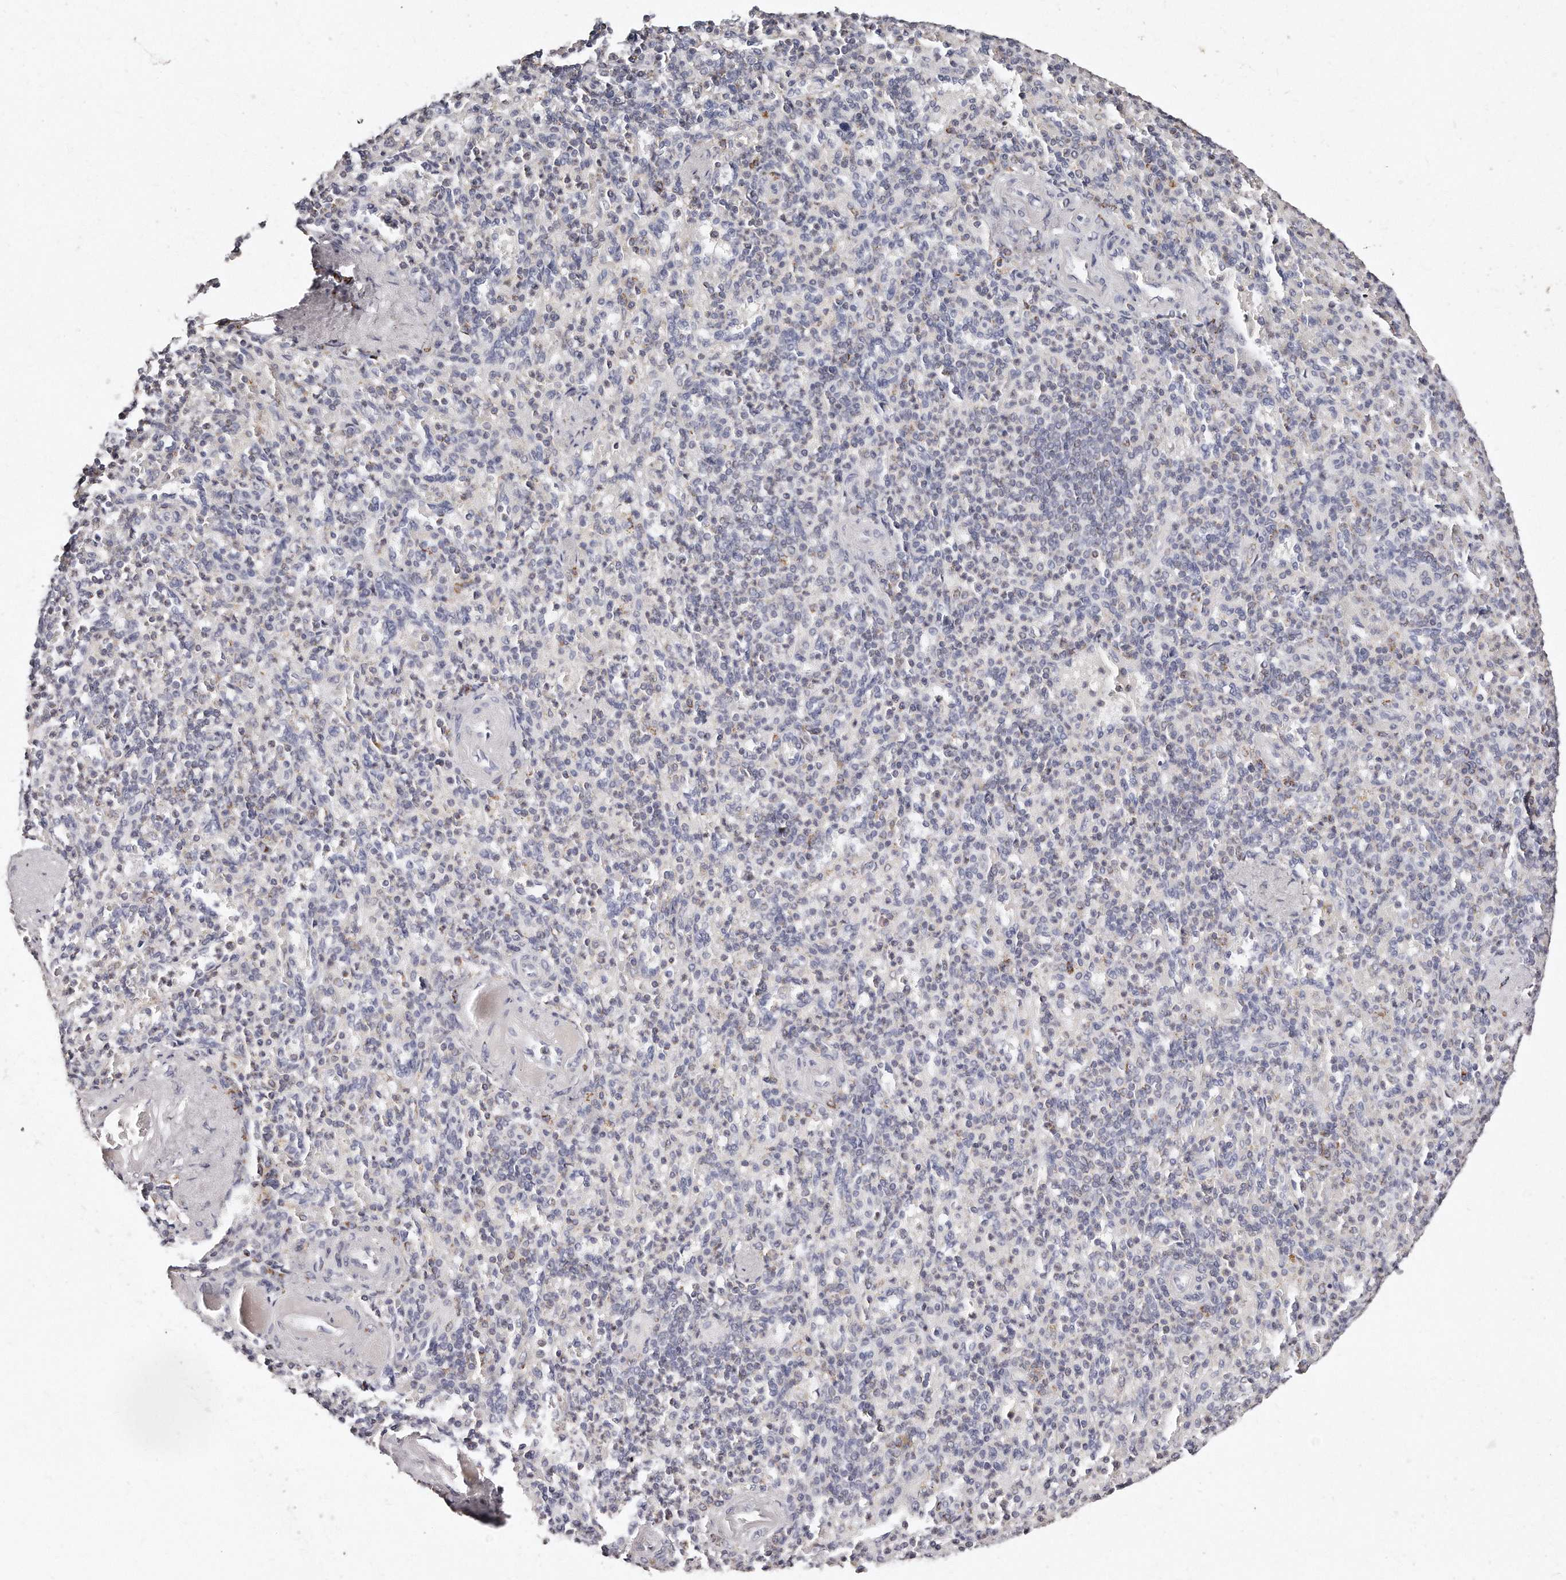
{"staining": {"intensity": "weak", "quantity": "25%-75%", "location": "cytoplasmic/membranous"}, "tissue": "spleen", "cell_type": "Cells in red pulp", "image_type": "normal", "snomed": [{"axis": "morphology", "description": "Normal tissue, NOS"}, {"axis": "topography", "description": "Spleen"}], "caption": "This image demonstrates immunohistochemistry staining of normal human spleen, with low weak cytoplasmic/membranous staining in approximately 25%-75% of cells in red pulp.", "gene": "RTKN", "patient": {"sex": "female", "age": 74}}